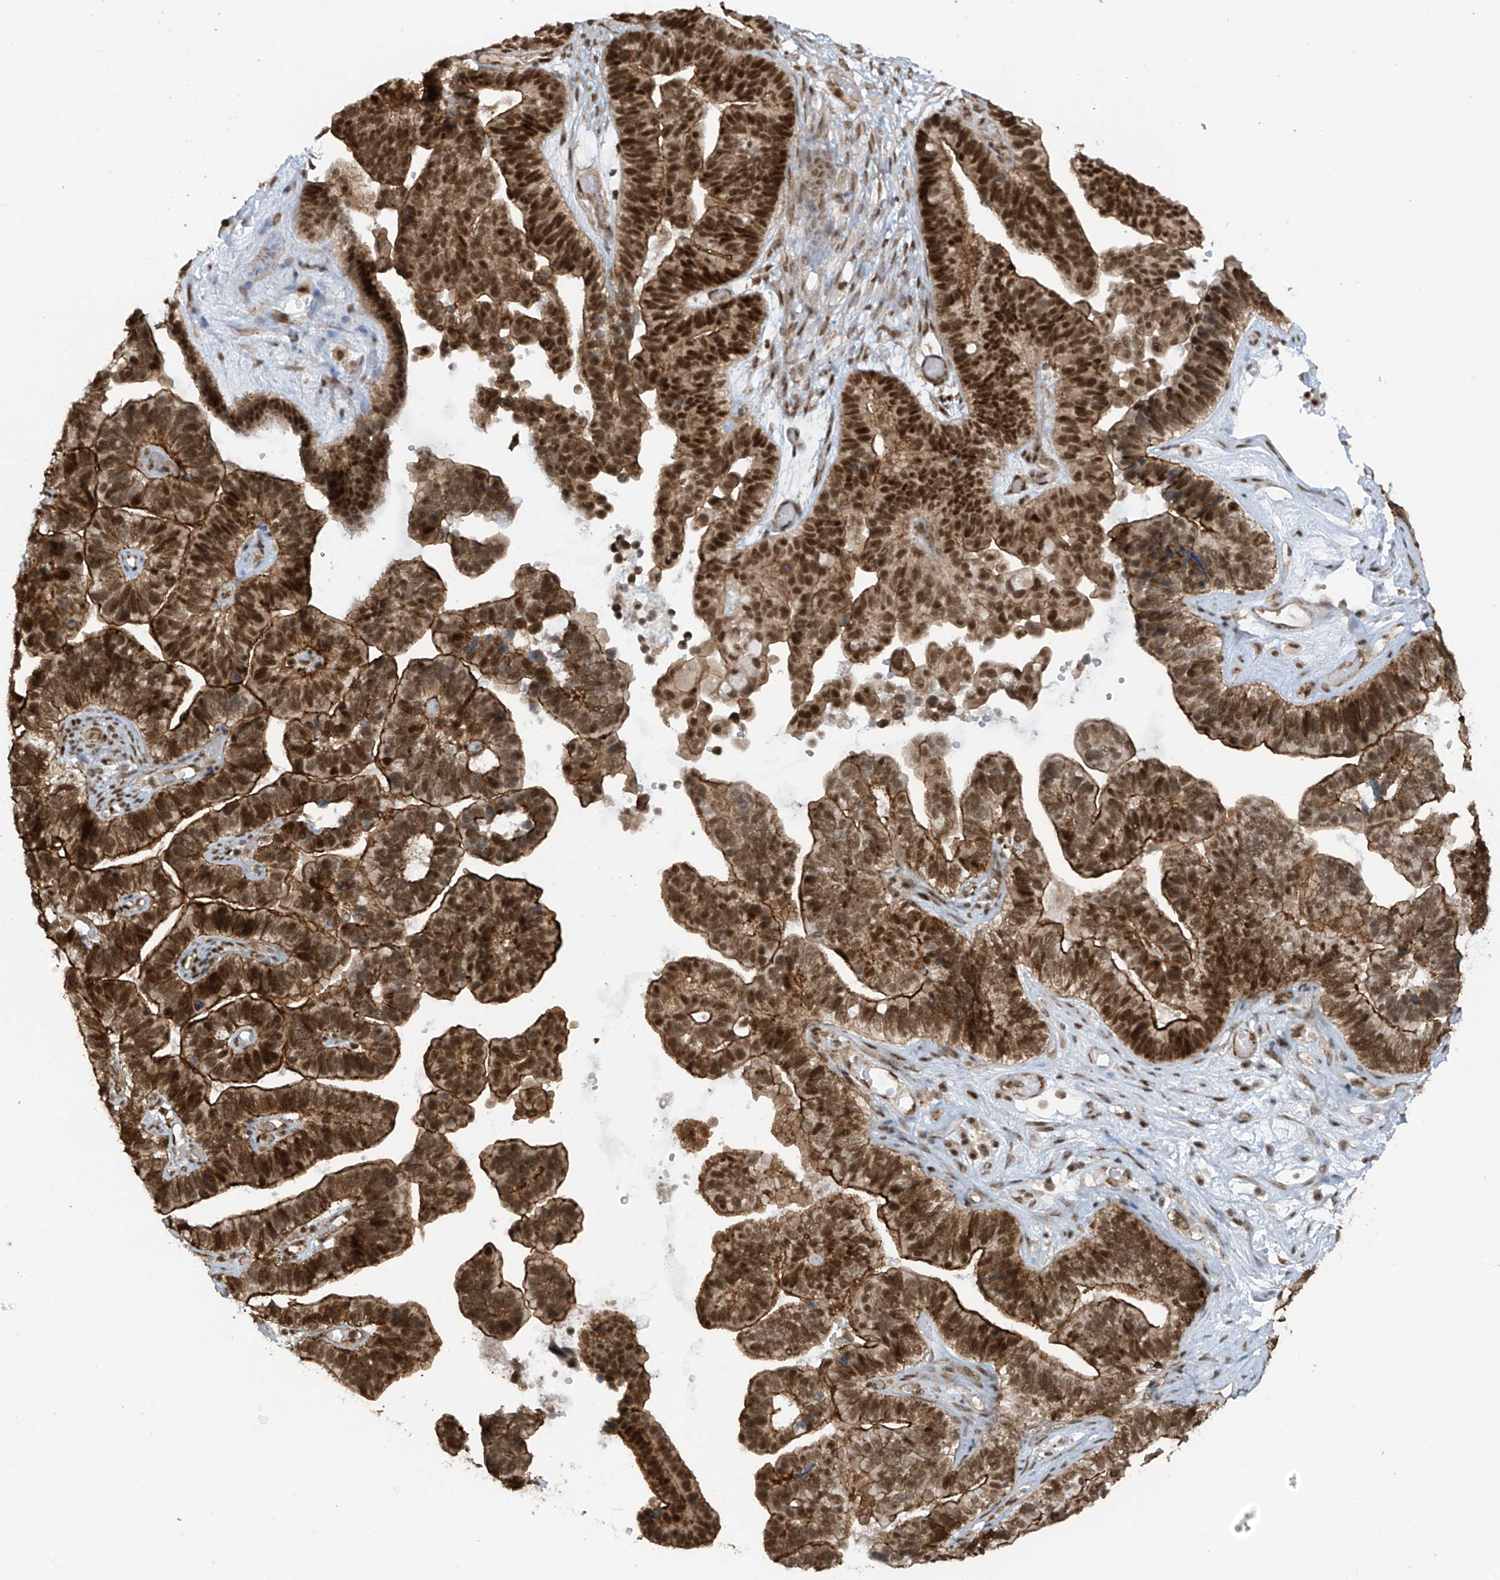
{"staining": {"intensity": "strong", "quantity": ">75%", "location": "cytoplasmic/membranous,nuclear"}, "tissue": "ovarian cancer", "cell_type": "Tumor cells", "image_type": "cancer", "snomed": [{"axis": "morphology", "description": "Cystadenocarcinoma, serous, NOS"}, {"axis": "topography", "description": "Ovary"}], "caption": "The histopathology image shows staining of ovarian cancer, revealing strong cytoplasmic/membranous and nuclear protein positivity (brown color) within tumor cells.", "gene": "REPIN1", "patient": {"sex": "female", "age": 56}}